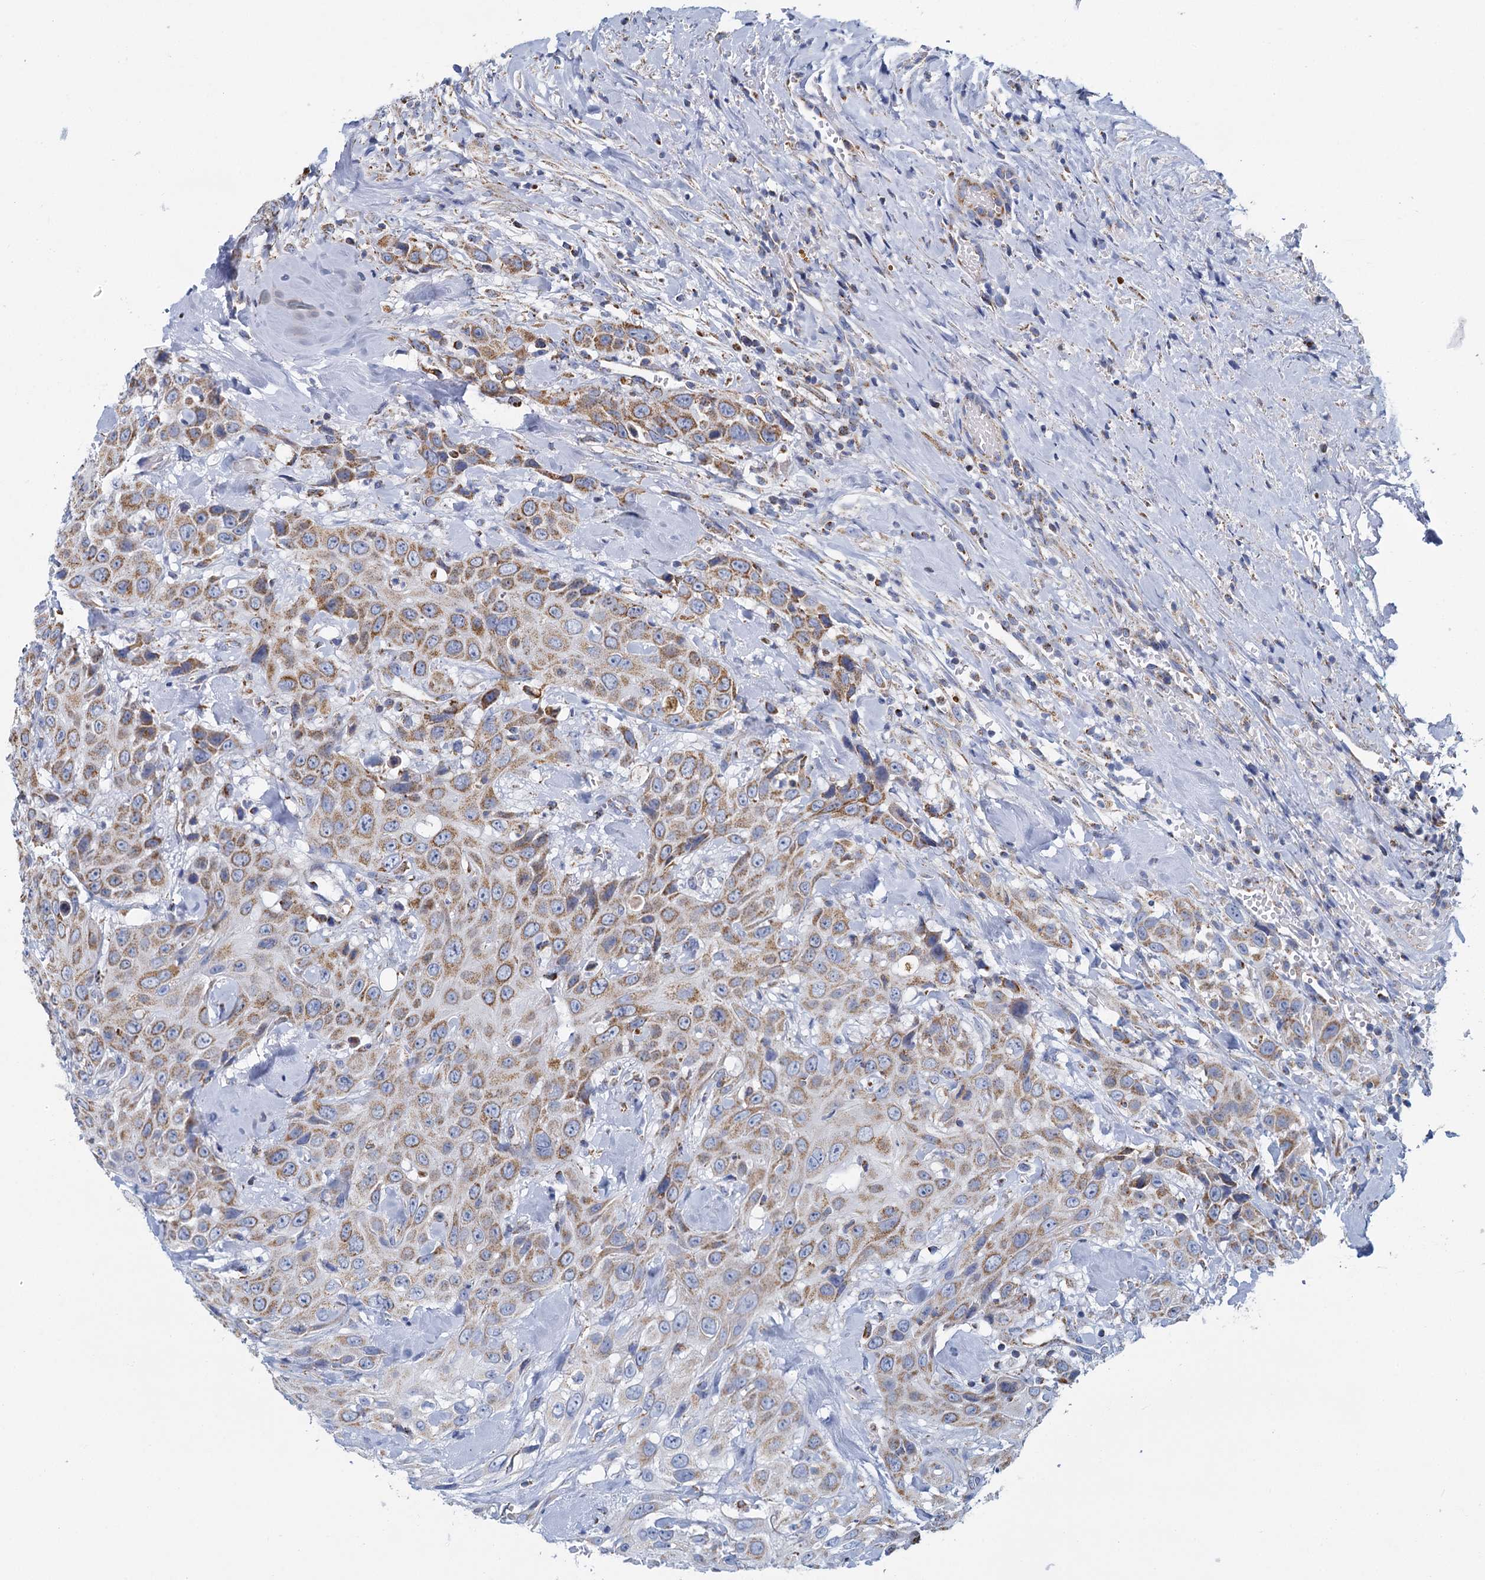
{"staining": {"intensity": "moderate", "quantity": "25%-75%", "location": "cytoplasmic/membranous"}, "tissue": "head and neck cancer", "cell_type": "Tumor cells", "image_type": "cancer", "snomed": [{"axis": "morphology", "description": "Squamous cell carcinoma, NOS"}, {"axis": "topography", "description": "Head-Neck"}], "caption": "A histopathology image showing moderate cytoplasmic/membranous staining in approximately 25%-75% of tumor cells in head and neck cancer (squamous cell carcinoma), as visualized by brown immunohistochemical staining.", "gene": "CCP110", "patient": {"sex": "male", "age": 81}}